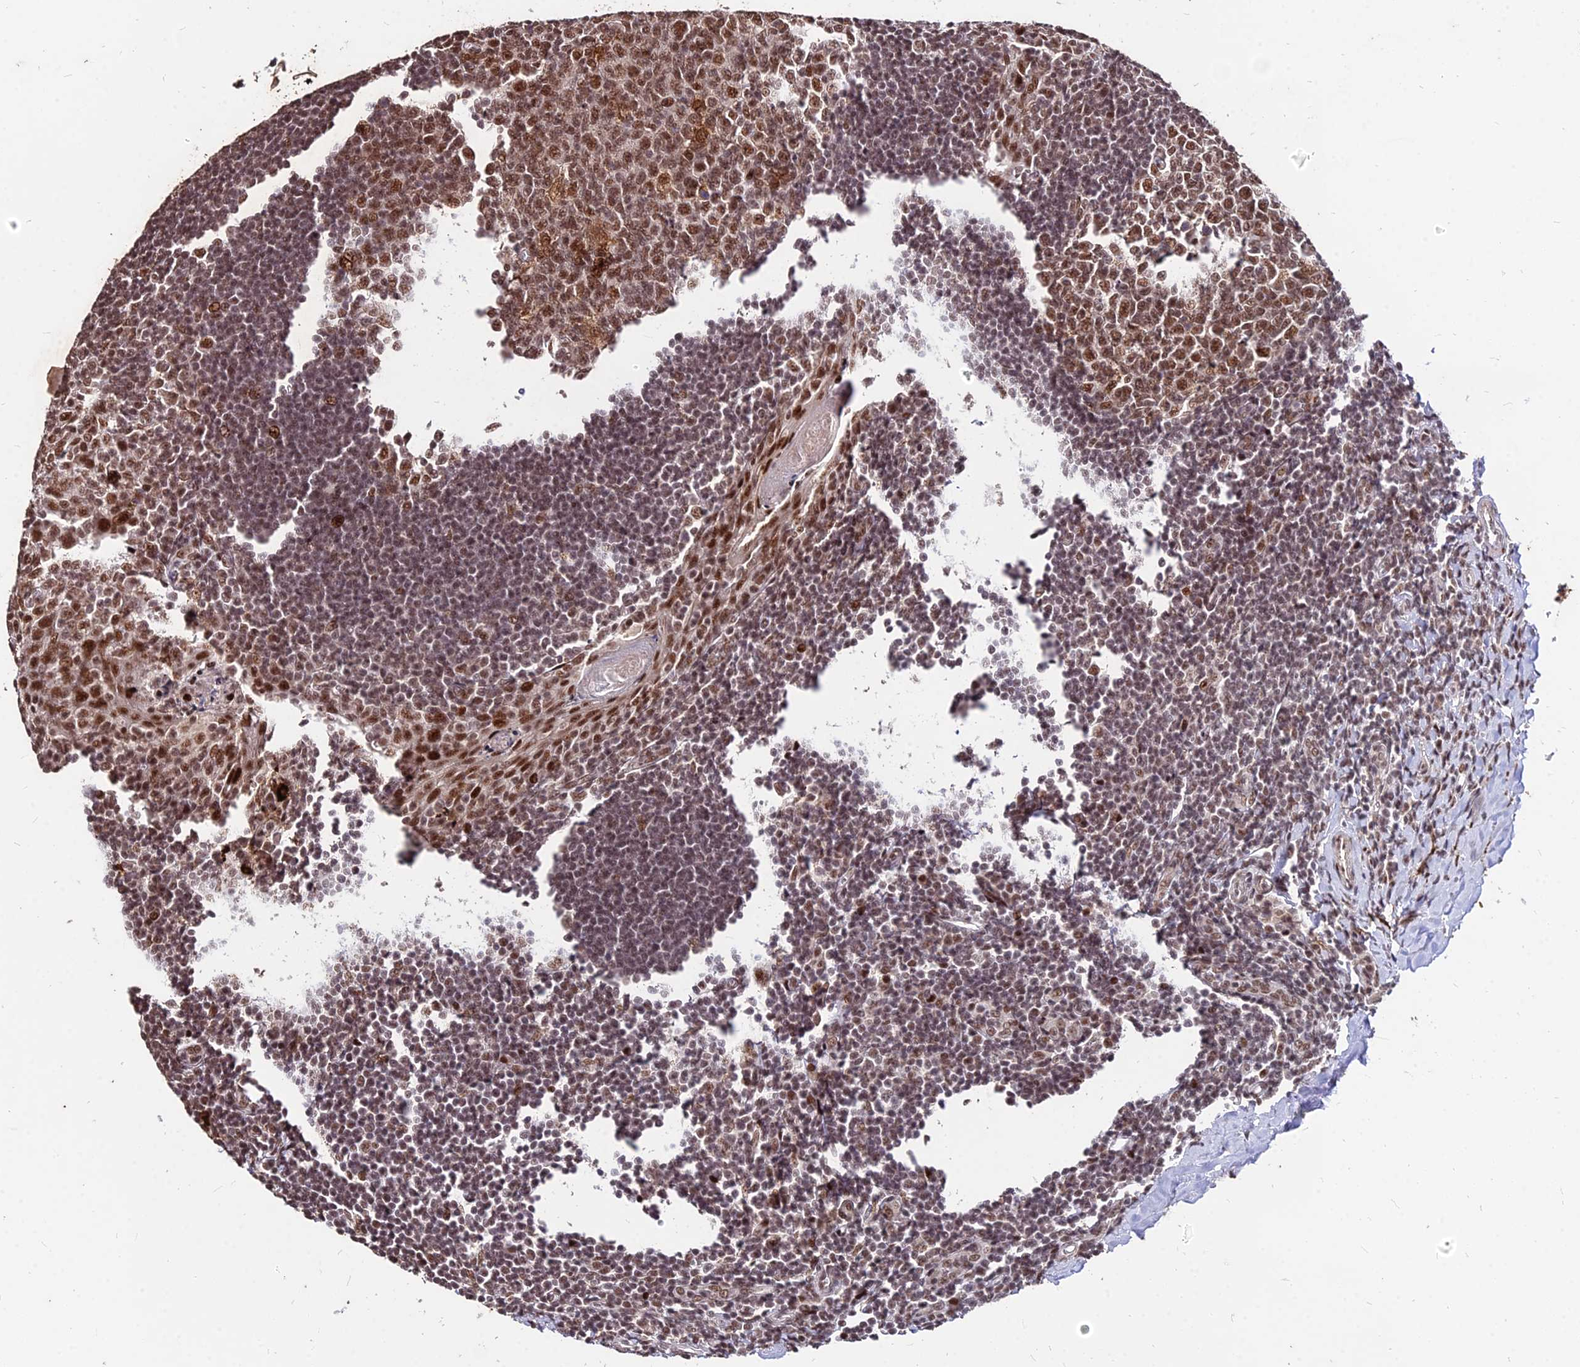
{"staining": {"intensity": "moderate", "quantity": ">75%", "location": "nuclear"}, "tissue": "tonsil", "cell_type": "Germinal center cells", "image_type": "normal", "snomed": [{"axis": "morphology", "description": "Normal tissue, NOS"}, {"axis": "topography", "description": "Tonsil"}], "caption": "Immunohistochemistry image of benign tonsil stained for a protein (brown), which displays medium levels of moderate nuclear staining in approximately >75% of germinal center cells.", "gene": "ZBED4", "patient": {"sex": "male", "age": 27}}